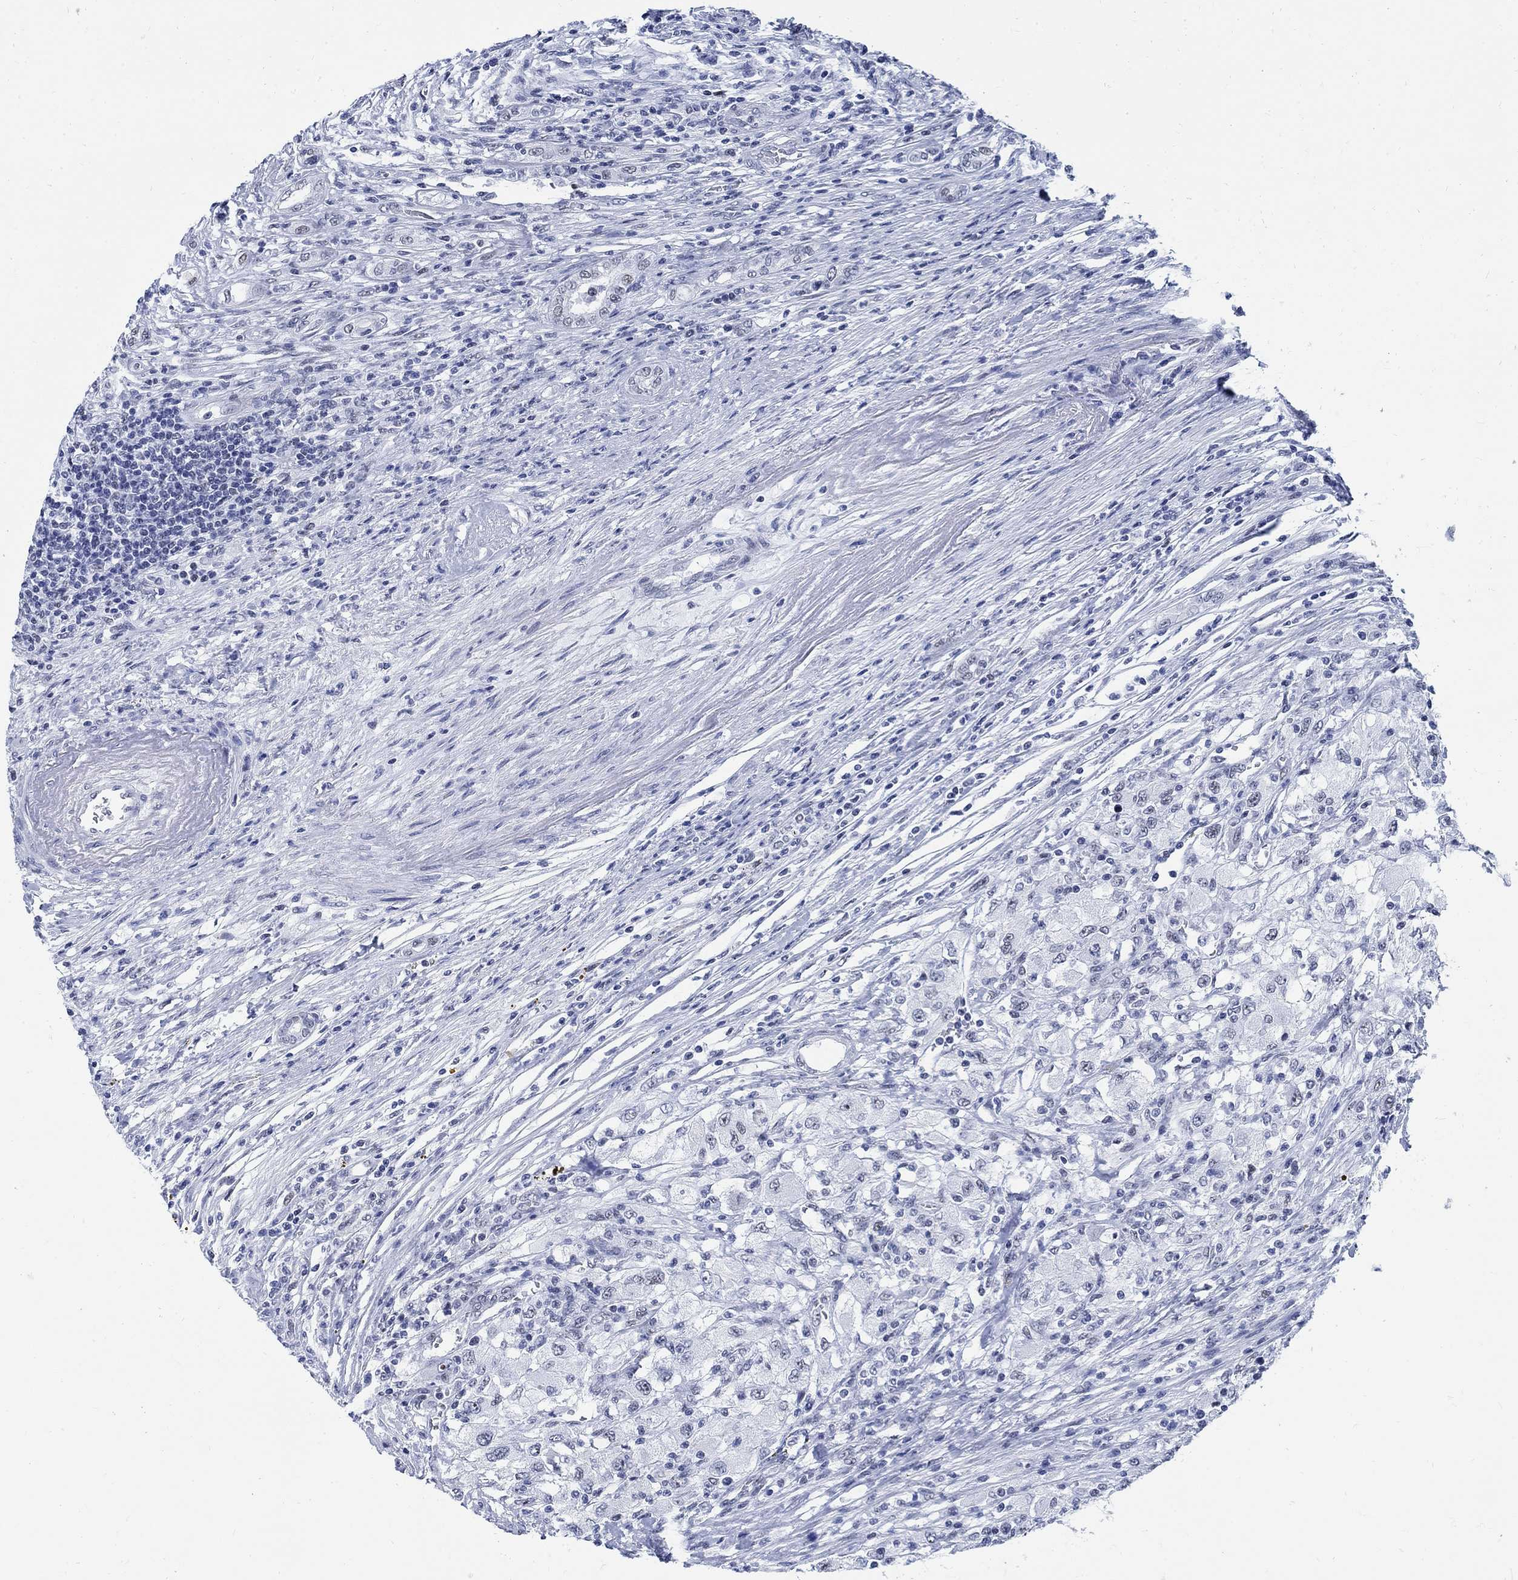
{"staining": {"intensity": "negative", "quantity": "none", "location": "none"}, "tissue": "renal cancer", "cell_type": "Tumor cells", "image_type": "cancer", "snomed": [{"axis": "morphology", "description": "Adenocarcinoma, NOS"}, {"axis": "topography", "description": "Kidney"}], "caption": "Immunohistochemistry (IHC) of human renal adenocarcinoma displays no positivity in tumor cells.", "gene": "DLK1", "patient": {"sex": "female", "age": 67}}